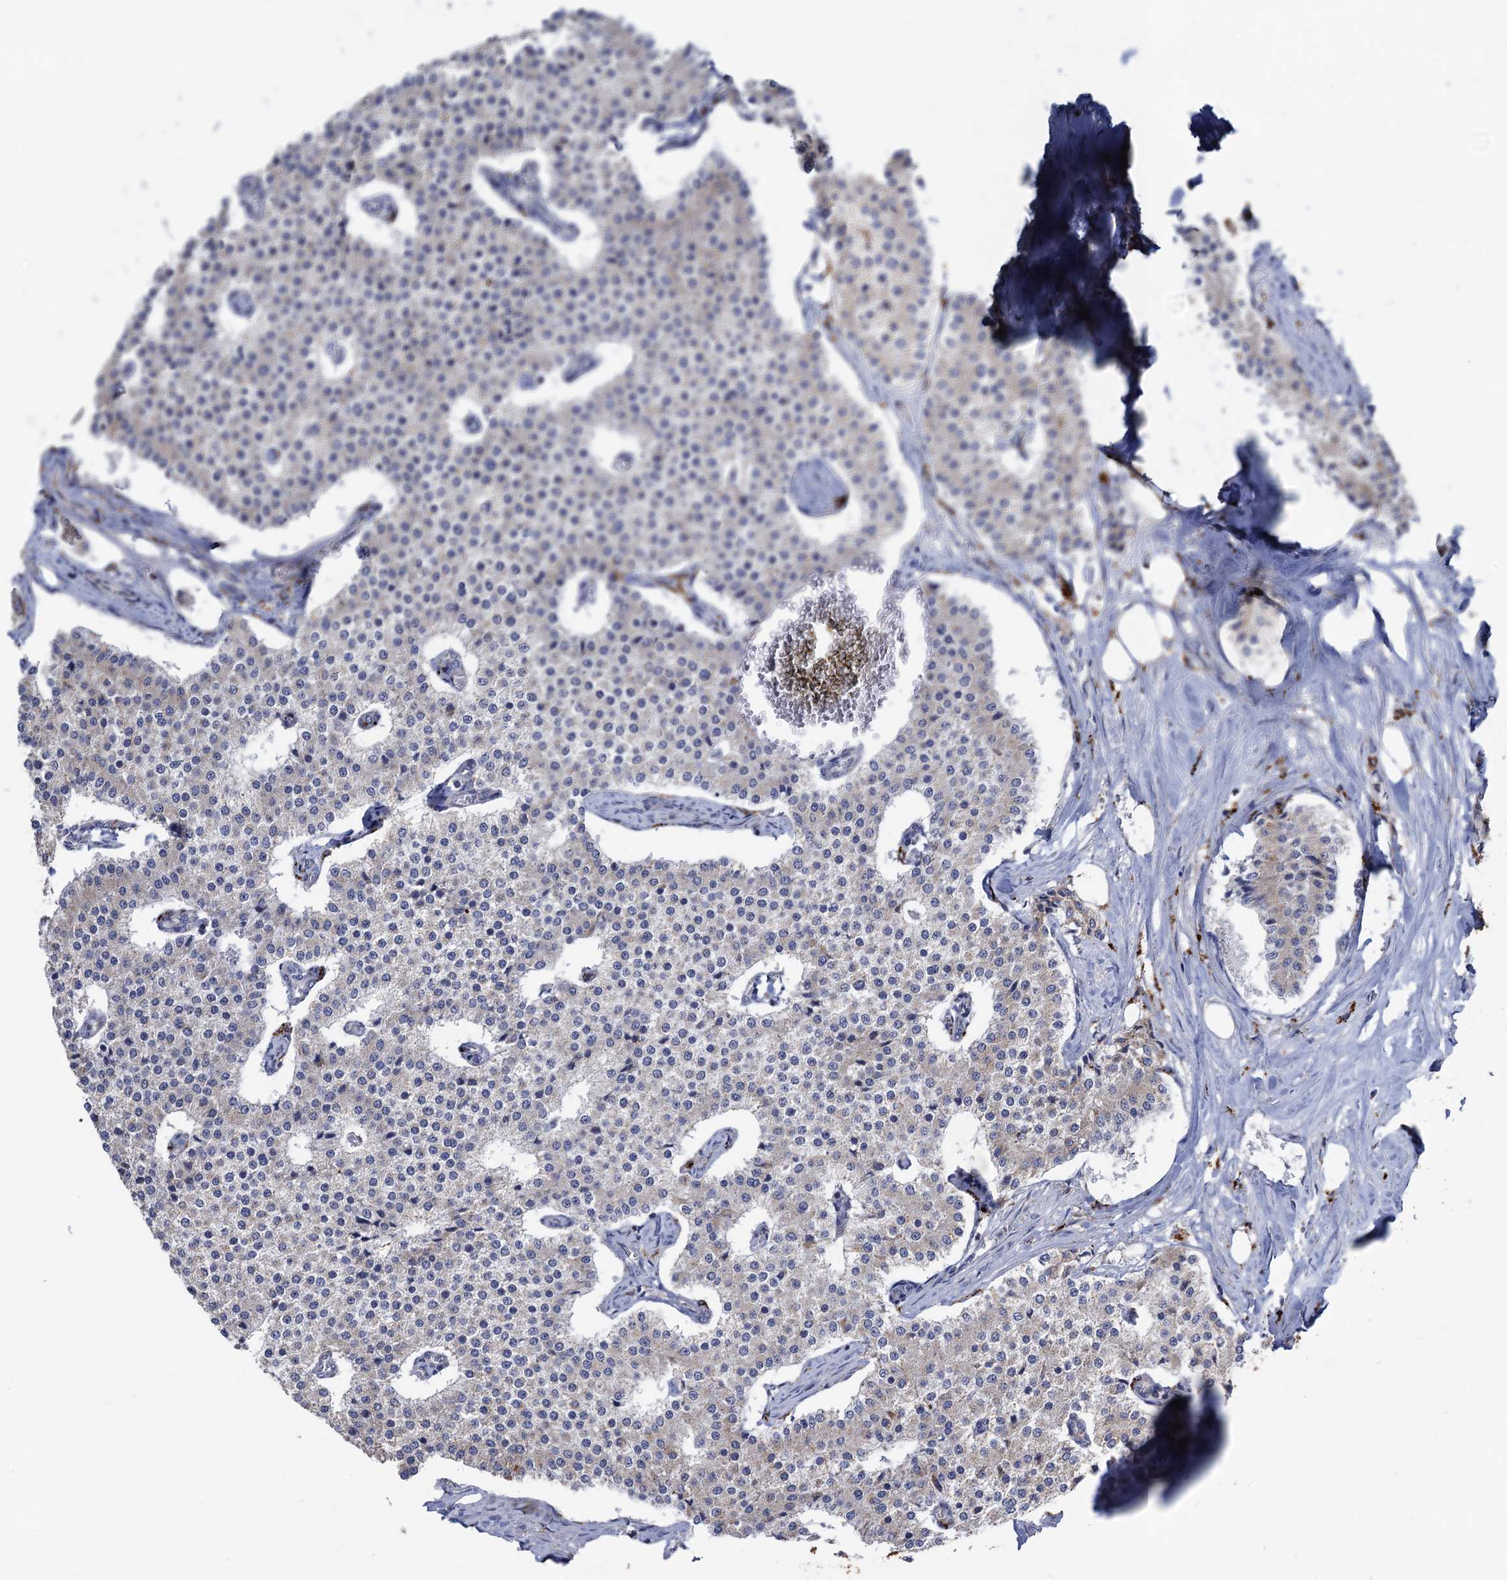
{"staining": {"intensity": "negative", "quantity": "none", "location": "none"}, "tissue": "carcinoid", "cell_type": "Tumor cells", "image_type": "cancer", "snomed": [{"axis": "morphology", "description": "Carcinoid, malignant, NOS"}, {"axis": "topography", "description": "Colon"}], "caption": "The immunohistochemistry image has no significant expression in tumor cells of carcinoid tissue.", "gene": "ANKS3", "patient": {"sex": "female", "age": 52}}